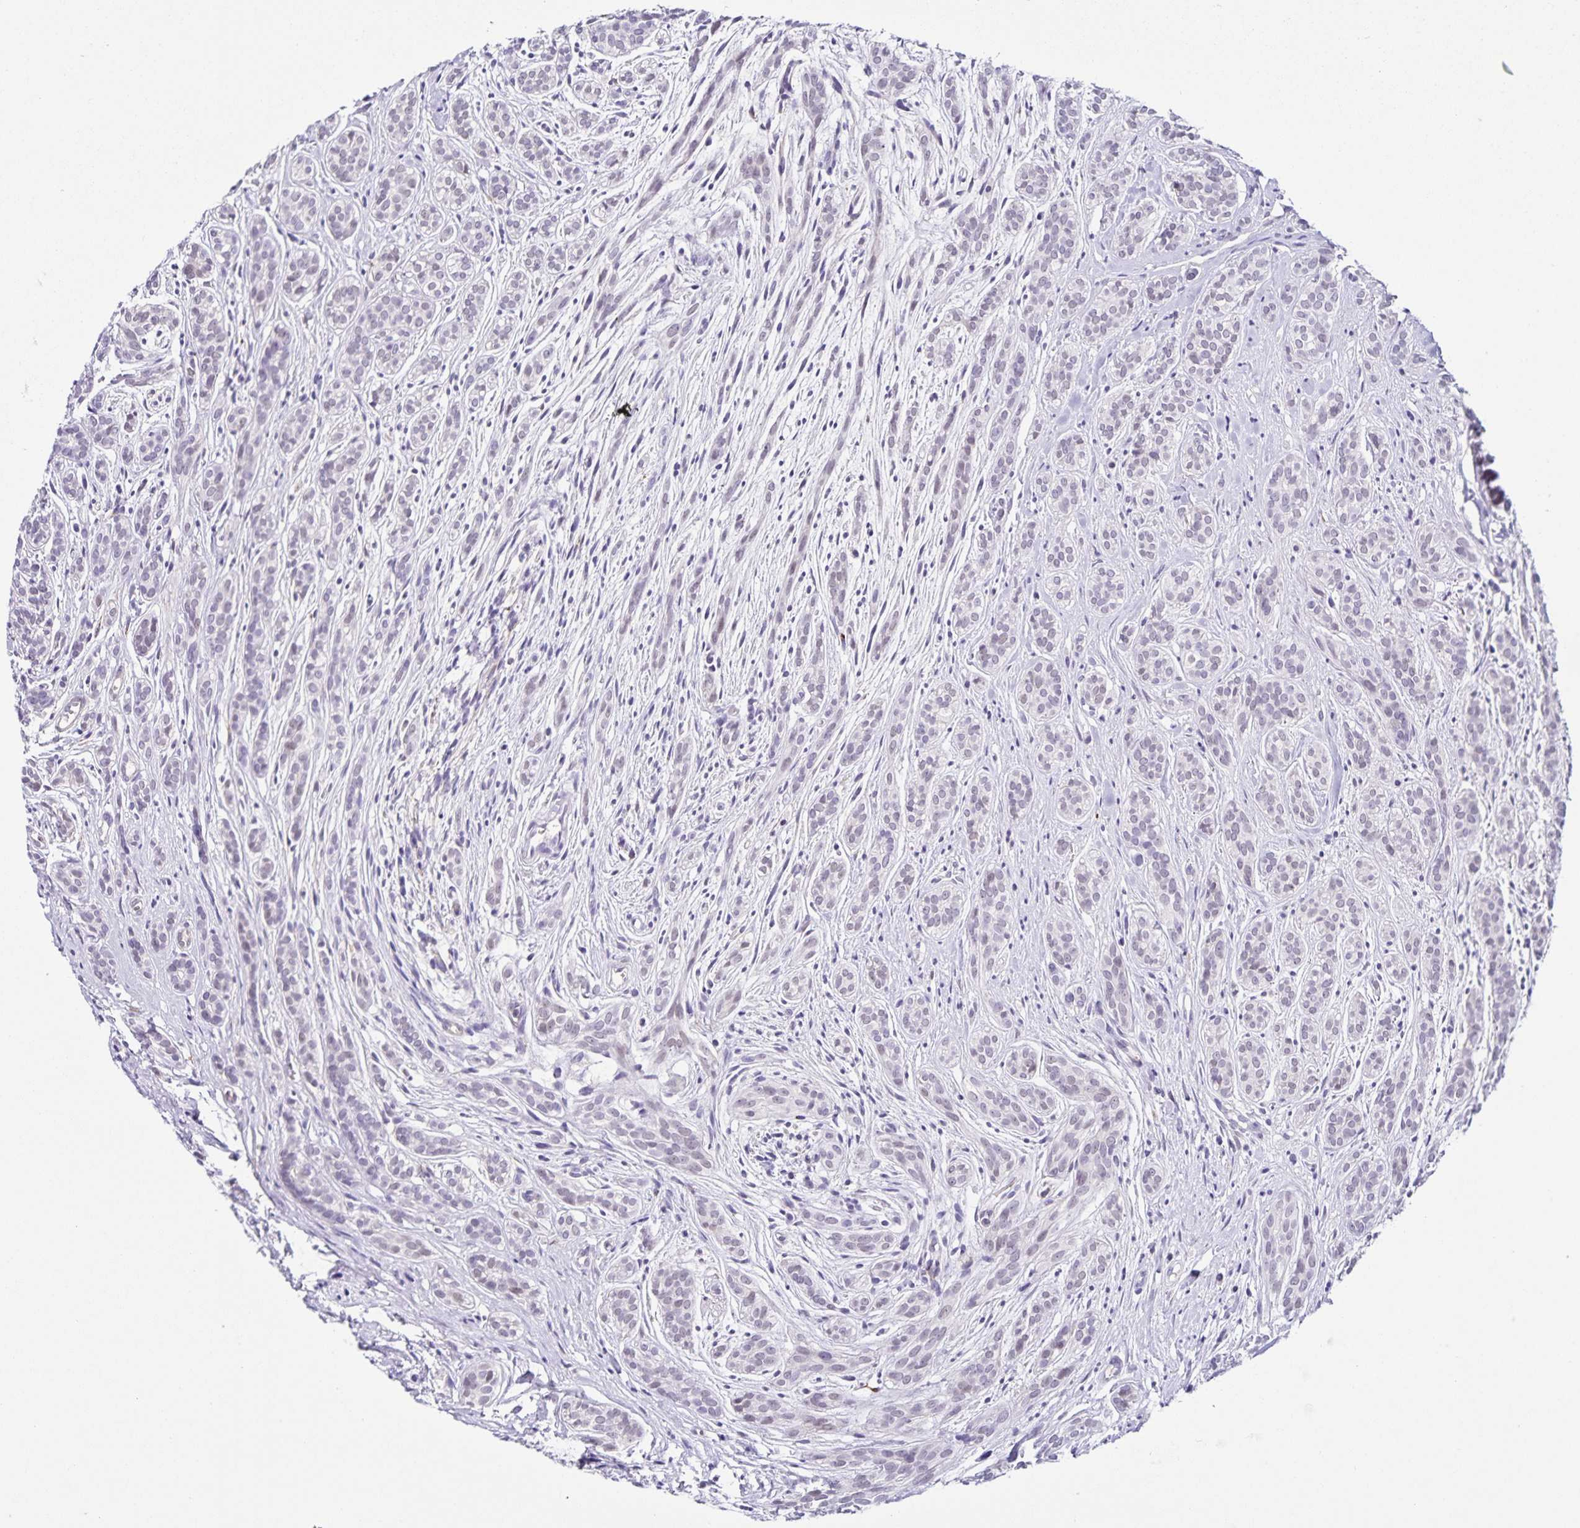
{"staining": {"intensity": "negative", "quantity": "none", "location": "none"}, "tissue": "head and neck cancer", "cell_type": "Tumor cells", "image_type": "cancer", "snomed": [{"axis": "morphology", "description": "Adenocarcinoma, NOS"}, {"axis": "topography", "description": "Head-Neck"}], "caption": "This is a photomicrograph of immunohistochemistry (IHC) staining of head and neck adenocarcinoma, which shows no positivity in tumor cells.", "gene": "STPG4", "patient": {"sex": "female", "age": 57}}